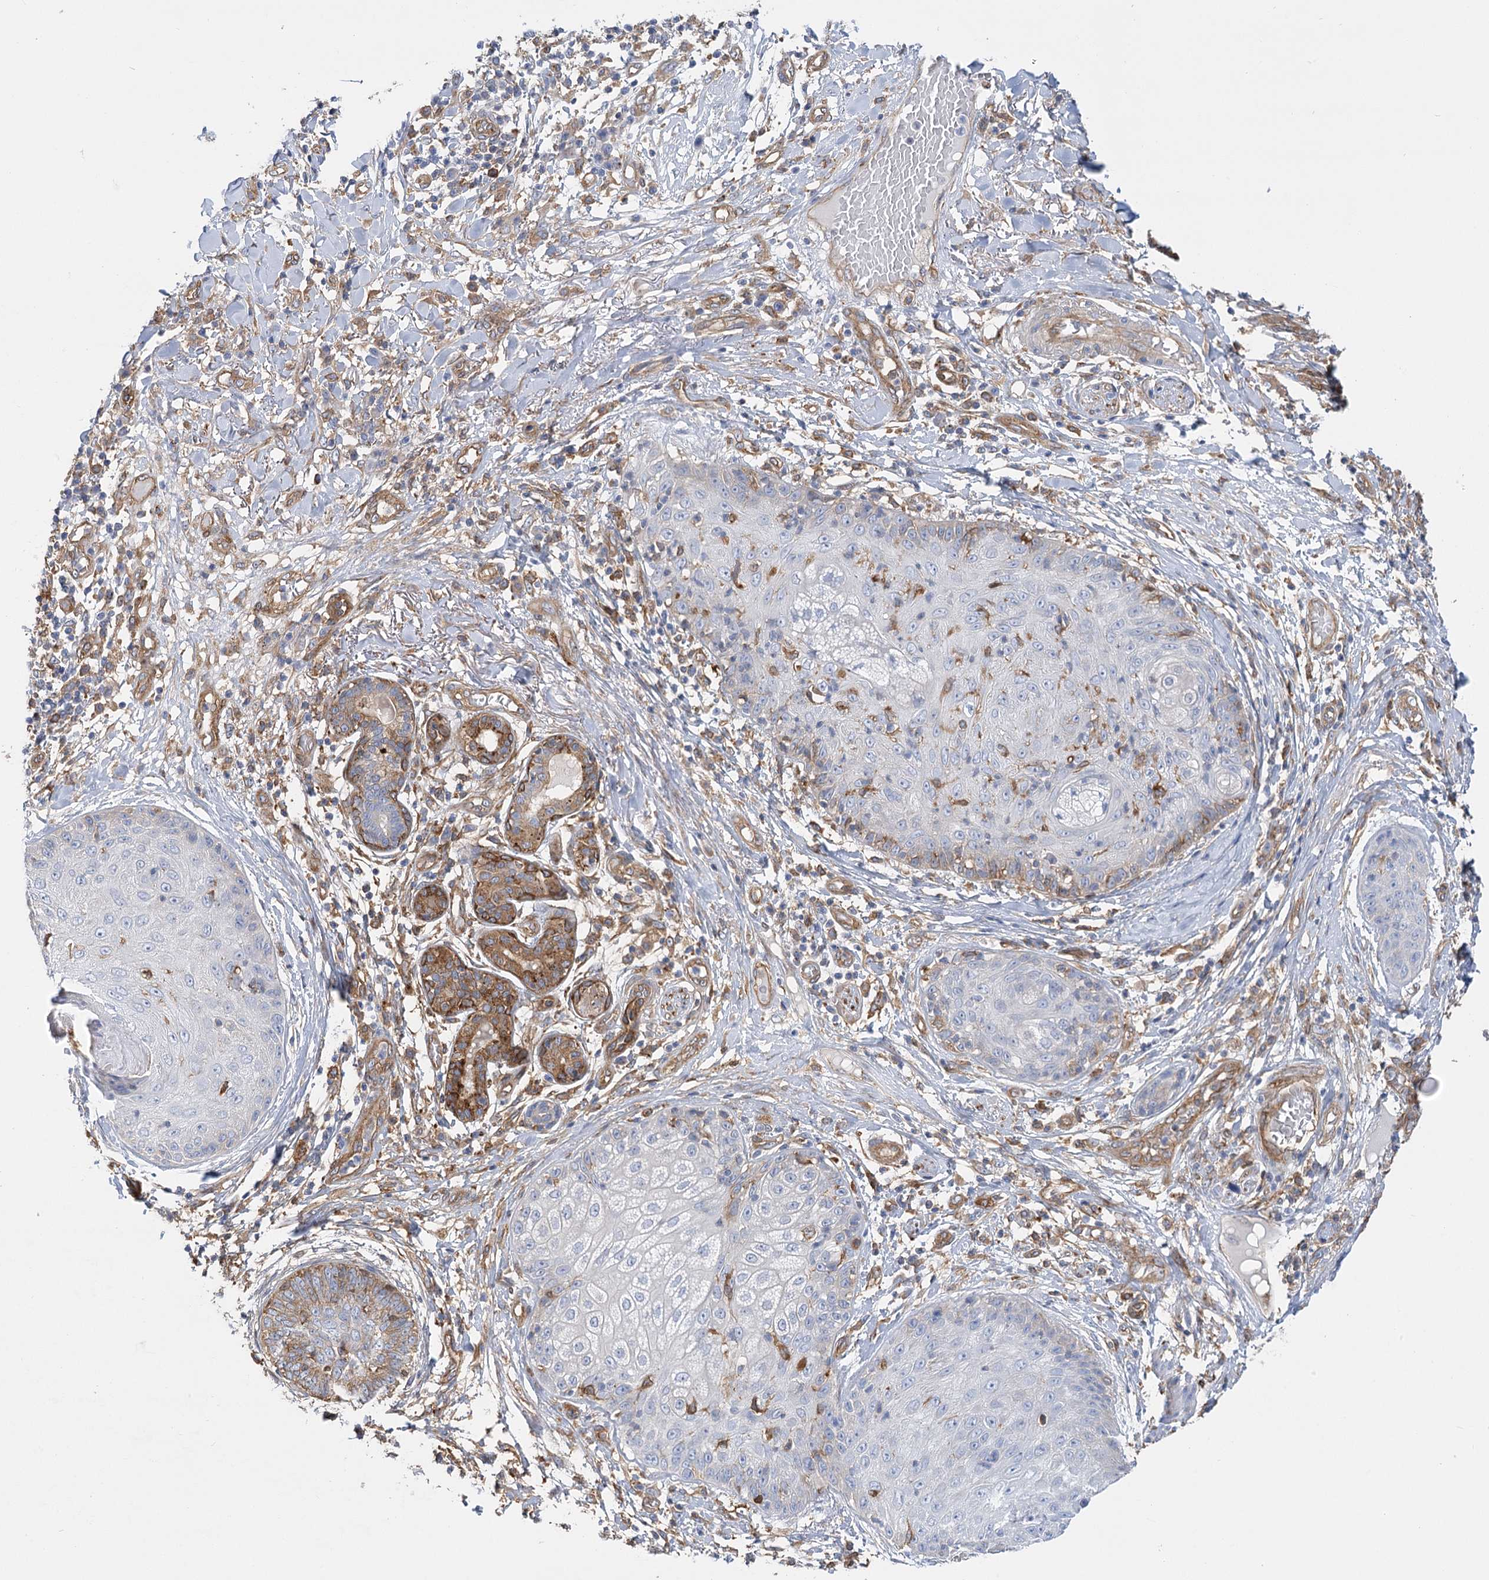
{"staining": {"intensity": "negative", "quantity": "none", "location": "none"}, "tissue": "skin cancer", "cell_type": "Tumor cells", "image_type": "cancer", "snomed": [{"axis": "morphology", "description": "Squamous cell carcinoma, NOS"}, {"axis": "topography", "description": "Skin"}], "caption": "Photomicrograph shows no protein staining in tumor cells of squamous cell carcinoma (skin) tissue.", "gene": "GUSB", "patient": {"sex": "female", "age": 88}}